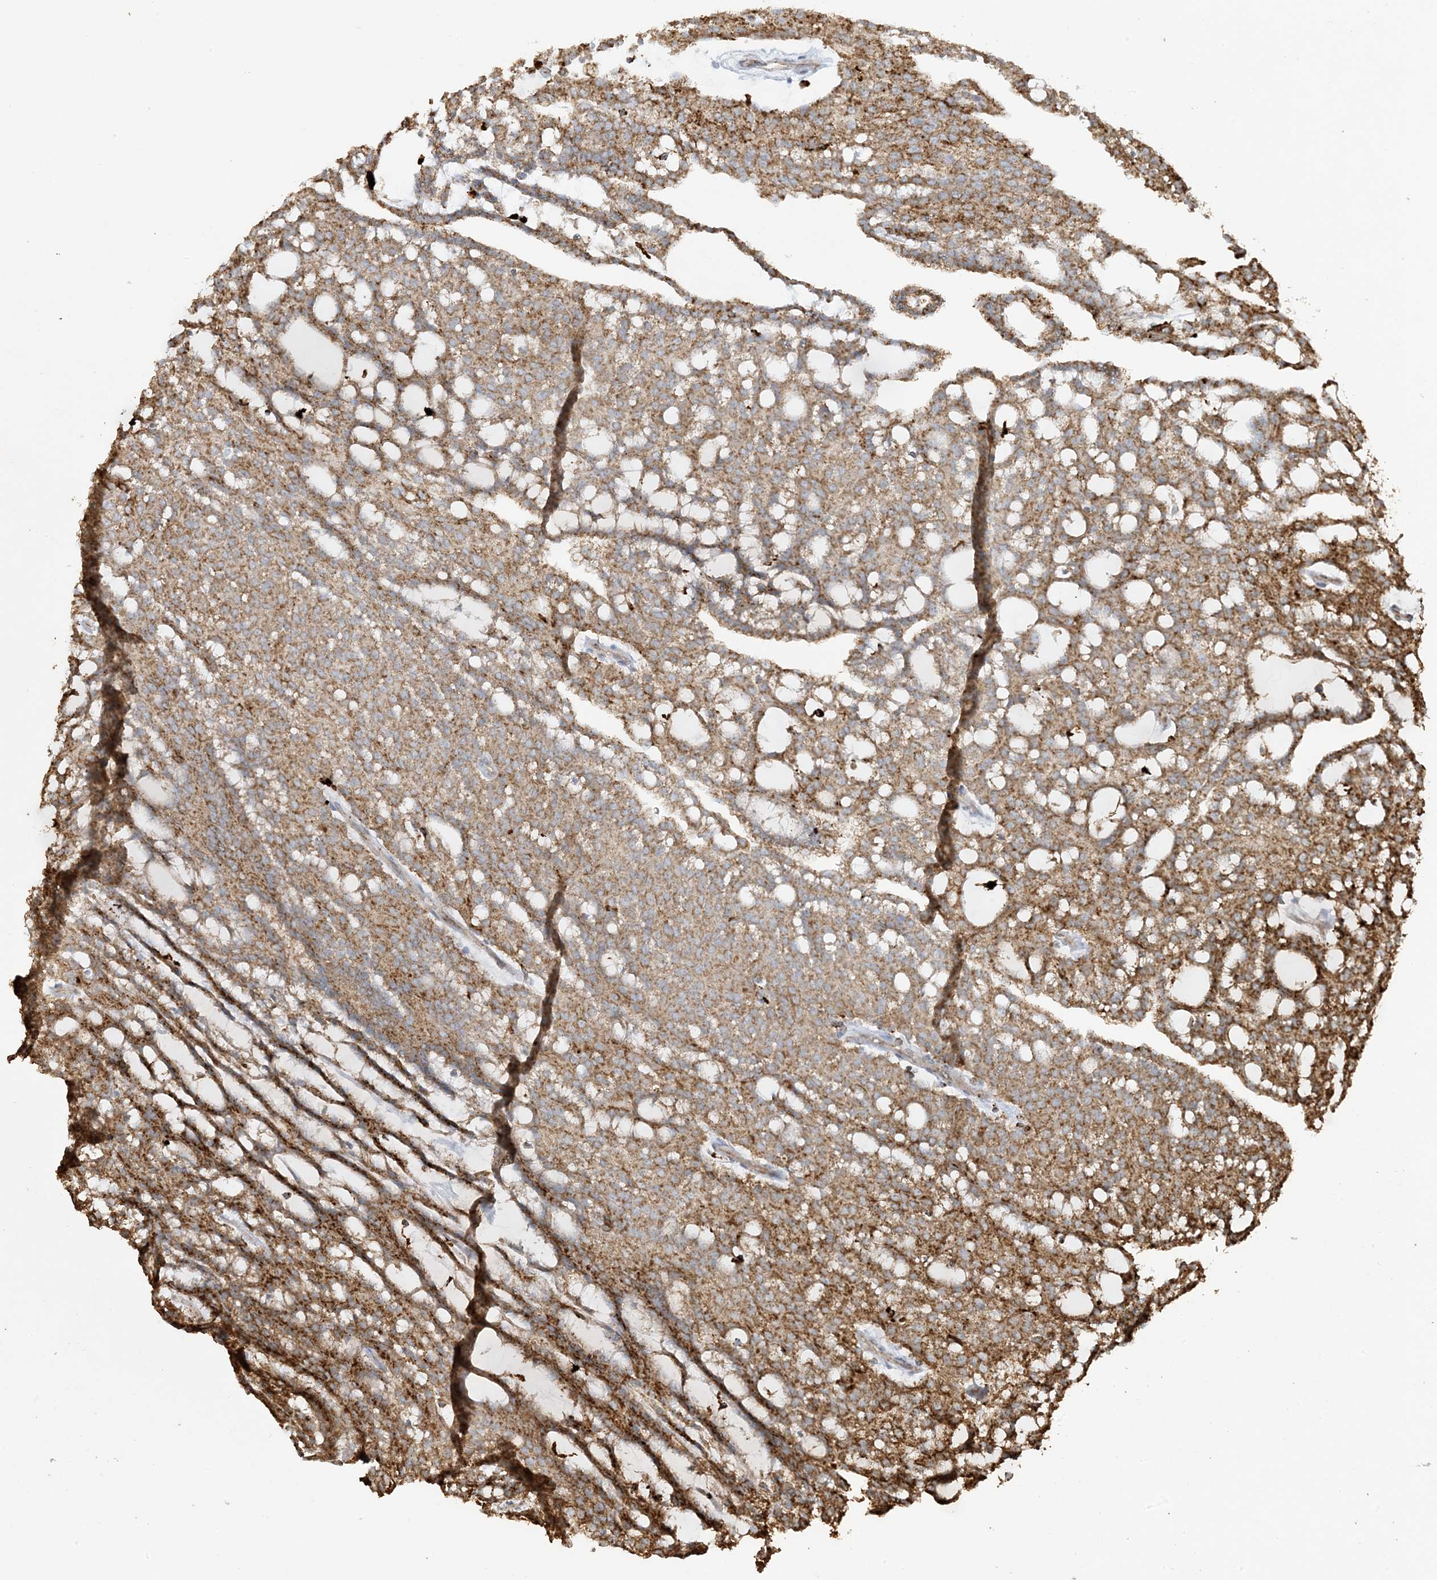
{"staining": {"intensity": "moderate", "quantity": ">75%", "location": "cytoplasmic/membranous"}, "tissue": "renal cancer", "cell_type": "Tumor cells", "image_type": "cancer", "snomed": [{"axis": "morphology", "description": "Adenocarcinoma, NOS"}, {"axis": "topography", "description": "Kidney"}], "caption": "Immunohistochemical staining of renal cancer displays medium levels of moderate cytoplasmic/membranous positivity in about >75% of tumor cells.", "gene": "AGA", "patient": {"sex": "male", "age": 63}}